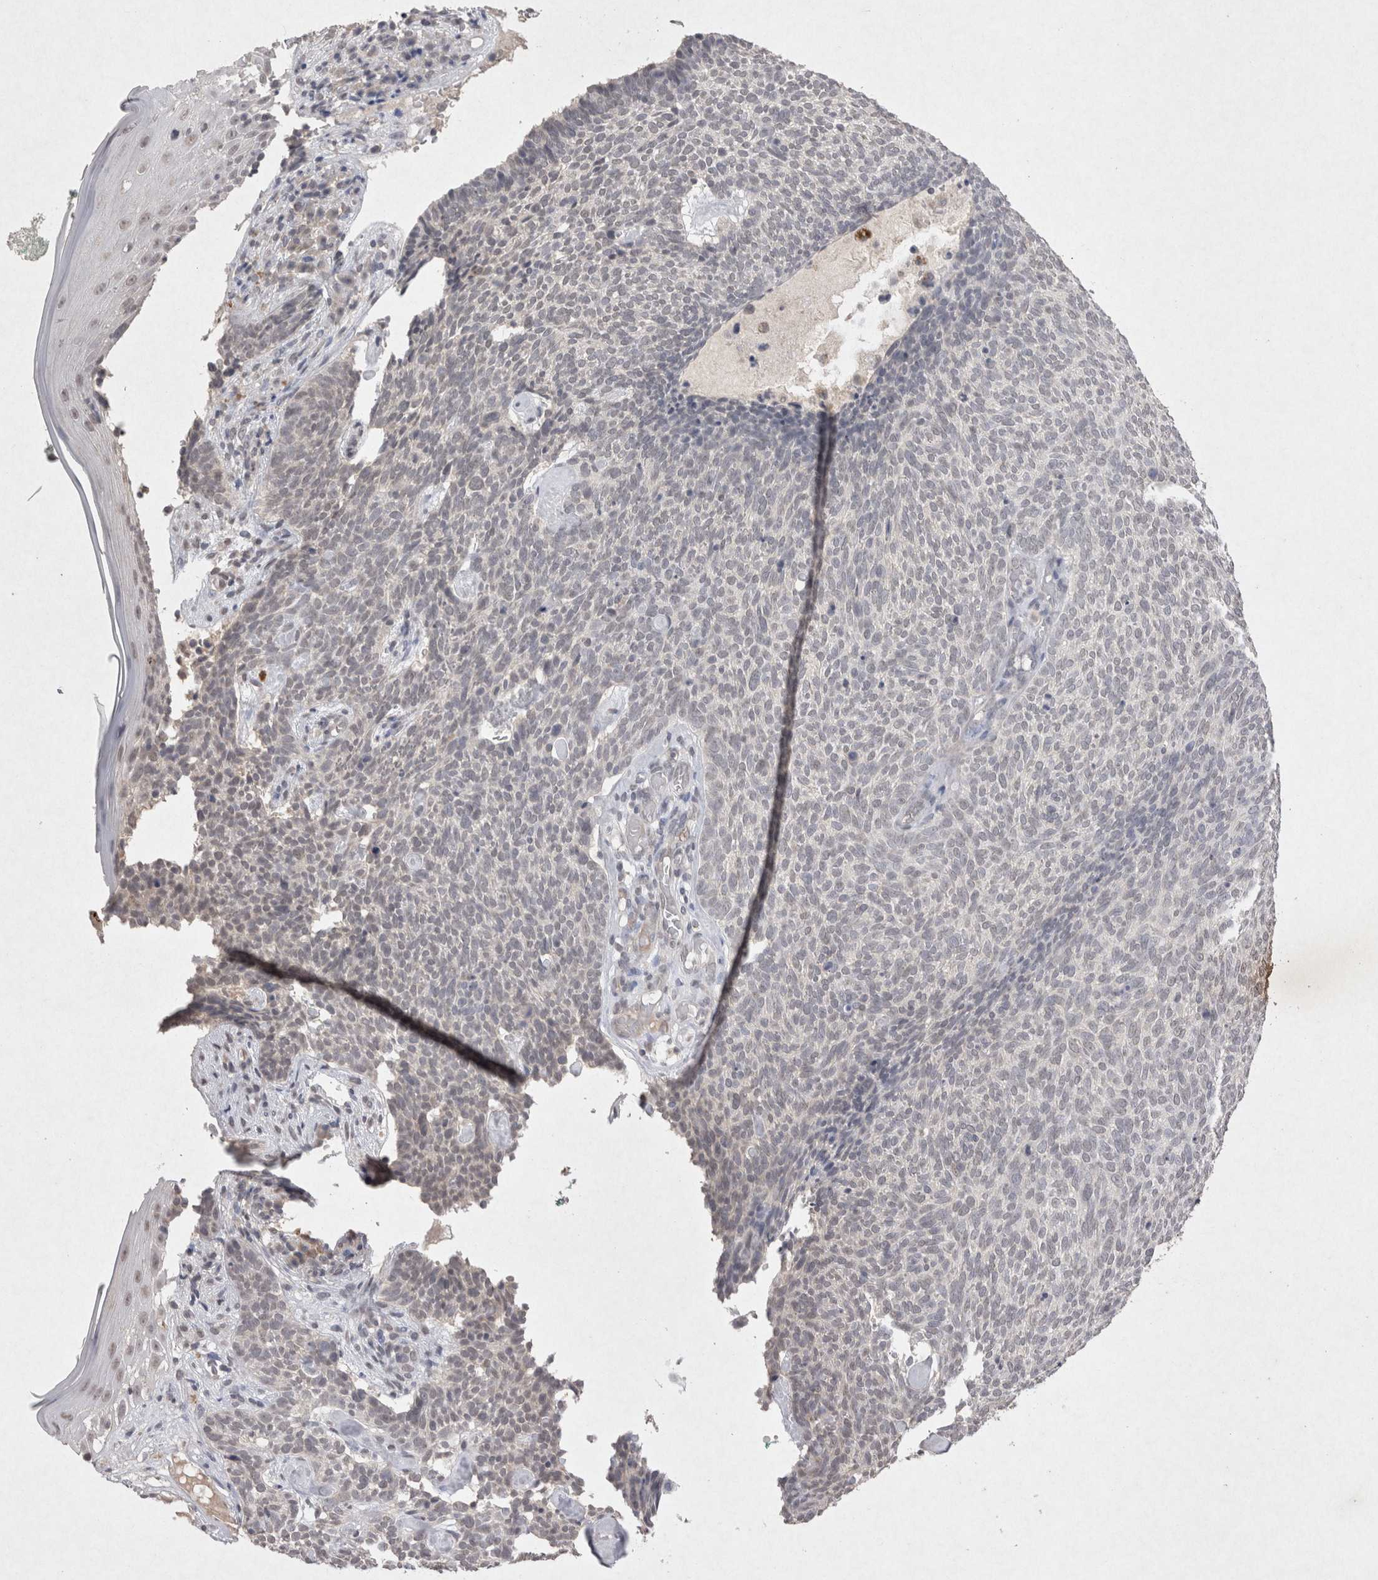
{"staining": {"intensity": "negative", "quantity": "none", "location": "none"}, "tissue": "skin cancer", "cell_type": "Tumor cells", "image_type": "cancer", "snomed": [{"axis": "morphology", "description": "Basal cell carcinoma"}, {"axis": "topography", "description": "Skin"}], "caption": "The immunohistochemistry (IHC) image has no significant expression in tumor cells of basal cell carcinoma (skin) tissue.", "gene": "LYVE1", "patient": {"sex": "female", "age": 84}}